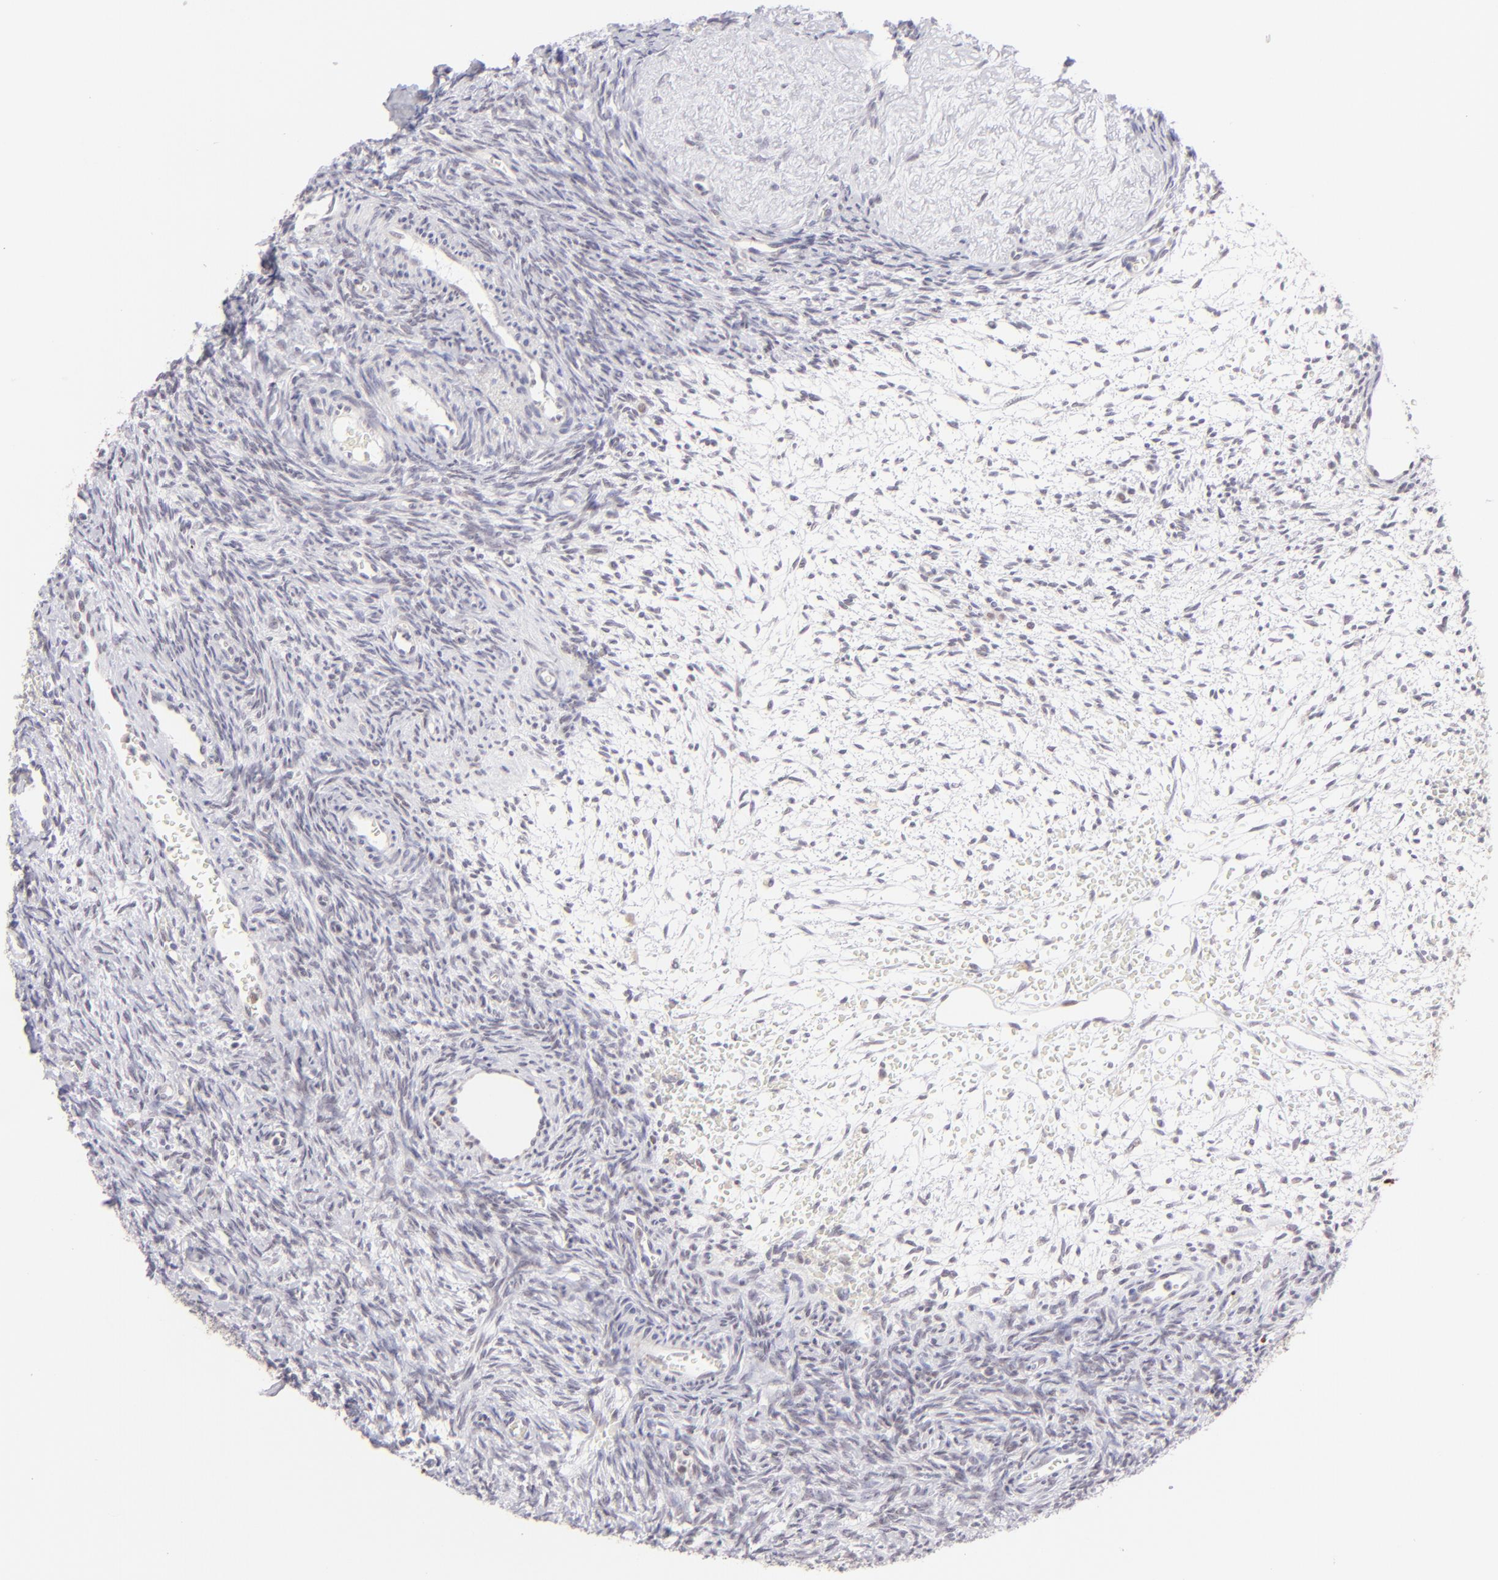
{"staining": {"intensity": "negative", "quantity": "none", "location": "none"}, "tissue": "ovary", "cell_type": "Follicle cells", "image_type": "normal", "snomed": [{"axis": "morphology", "description": "Normal tissue, NOS"}, {"axis": "topography", "description": "Ovary"}], "caption": "DAB immunohistochemical staining of benign ovary demonstrates no significant positivity in follicle cells.", "gene": "POU2F1", "patient": {"sex": "female", "age": 39}}